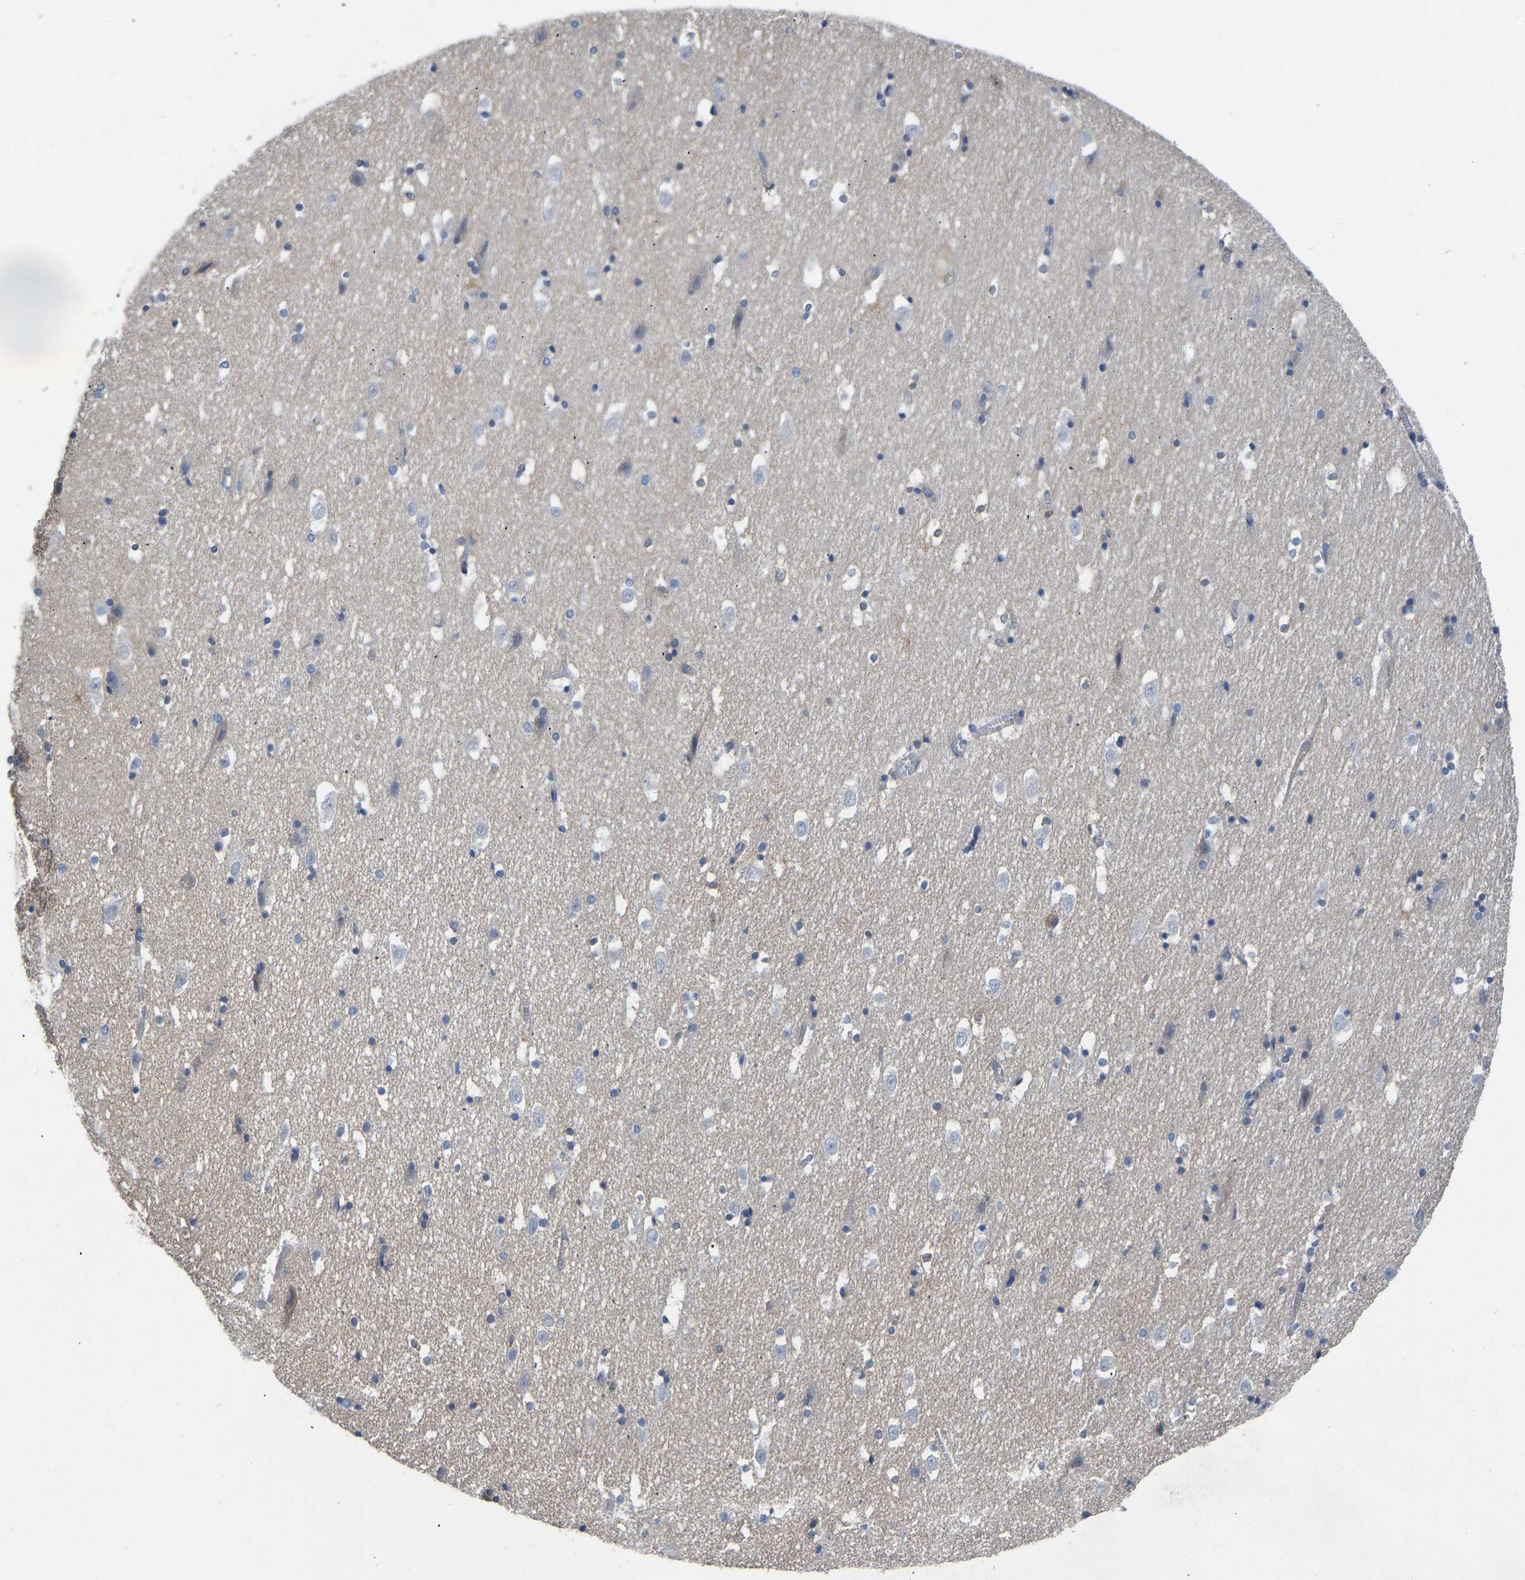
{"staining": {"intensity": "moderate", "quantity": "<25%", "location": "cytoplasmic/membranous"}, "tissue": "hippocampus", "cell_type": "Glial cells", "image_type": "normal", "snomed": [{"axis": "morphology", "description": "Normal tissue, NOS"}, {"axis": "topography", "description": "Hippocampus"}], "caption": "Hippocampus stained with a brown dye reveals moderate cytoplasmic/membranous positive staining in approximately <25% of glial cells.", "gene": "RBP1", "patient": {"sex": "male", "age": 45}}